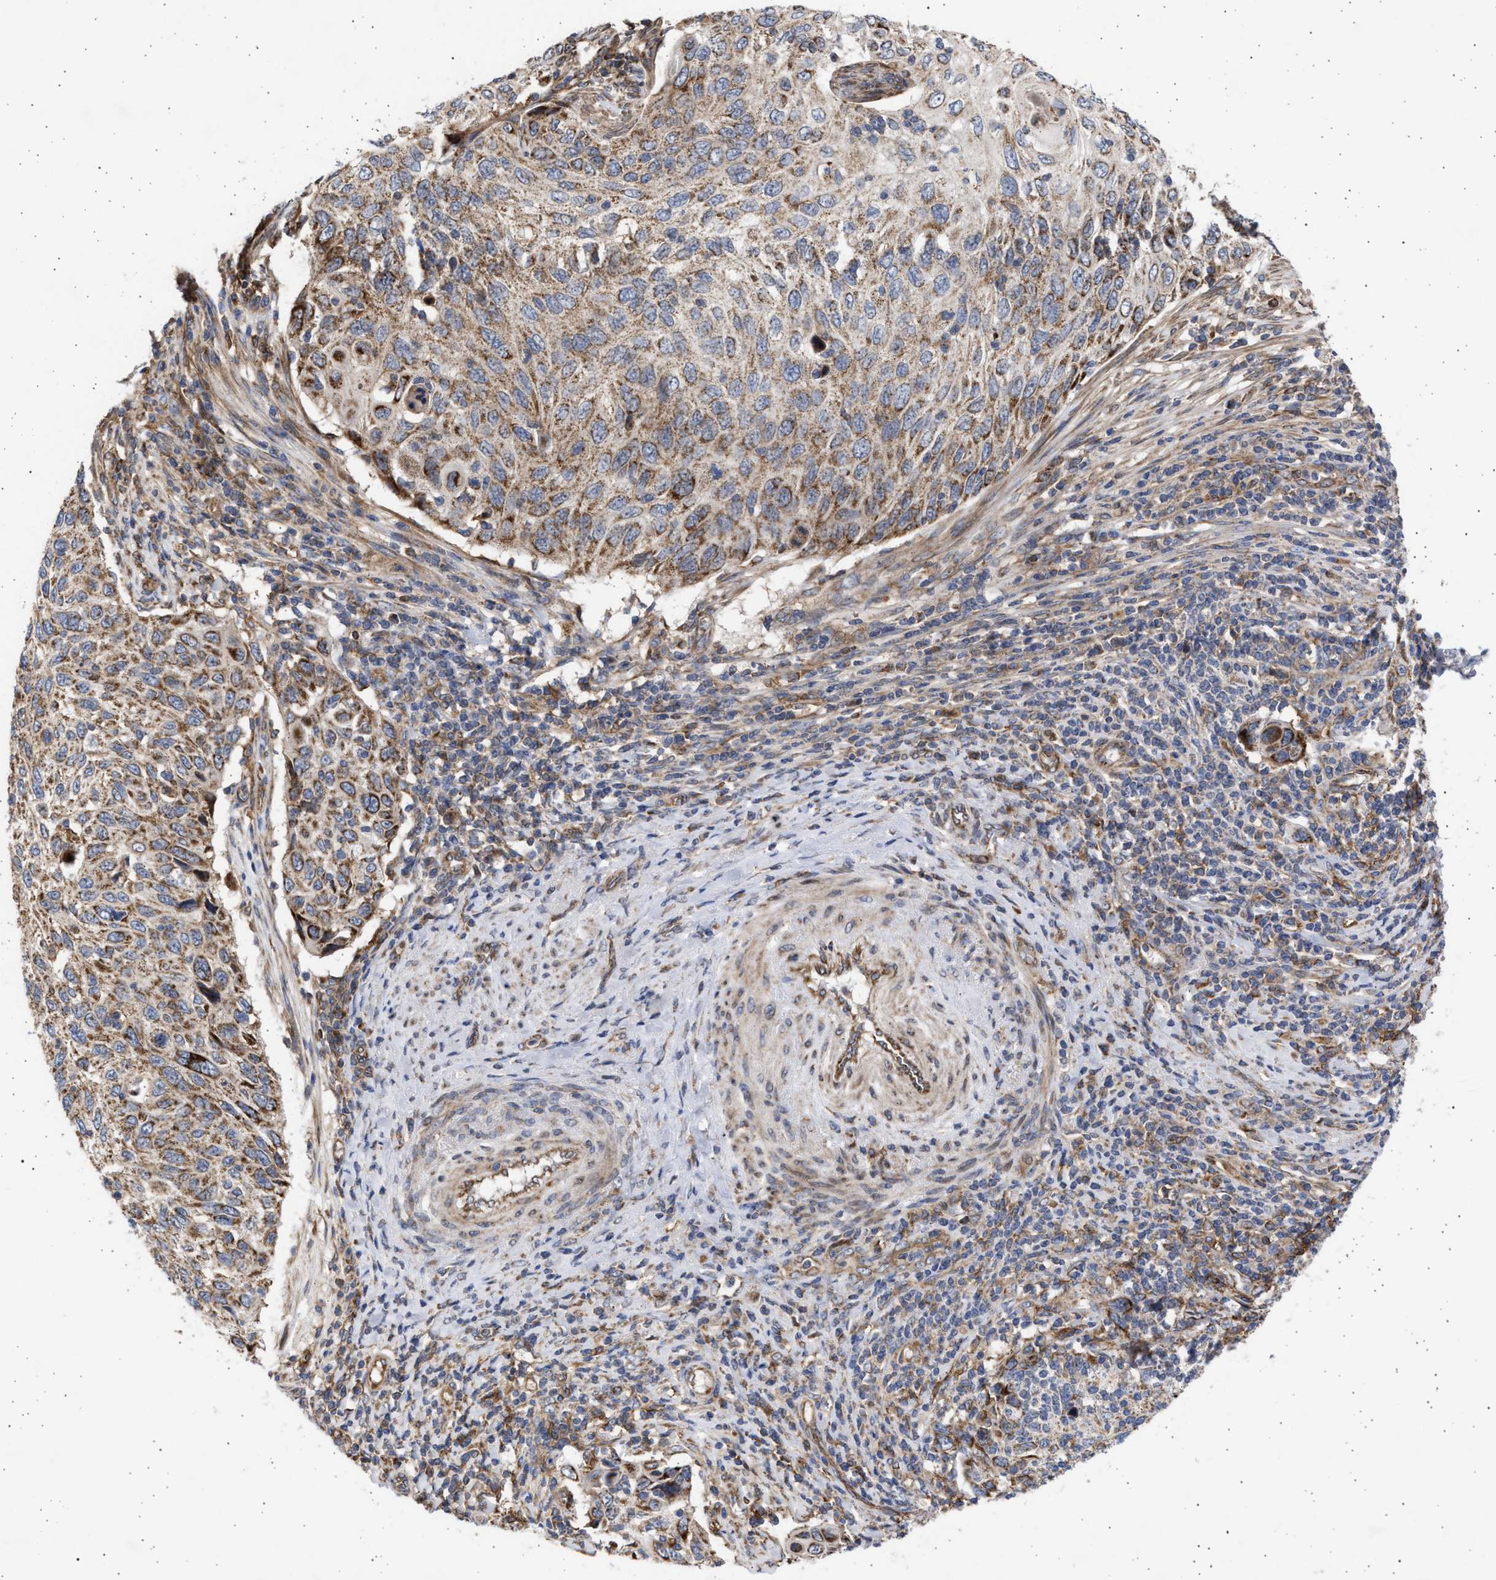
{"staining": {"intensity": "strong", "quantity": "25%-75%", "location": "cytoplasmic/membranous"}, "tissue": "cervical cancer", "cell_type": "Tumor cells", "image_type": "cancer", "snomed": [{"axis": "morphology", "description": "Squamous cell carcinoma, NOS"}, {"axis": "topography", "description": "Cervix"}], "caption": "About 25%-75% of tumor cells in human squamous cell carcinoma (cervical) show strong cytoplasmic/membranous protein positivity as visualized by brown immunohistochemical staining.", "gene": "TTC19", "patient": {"sex": "female", "age": 70}}